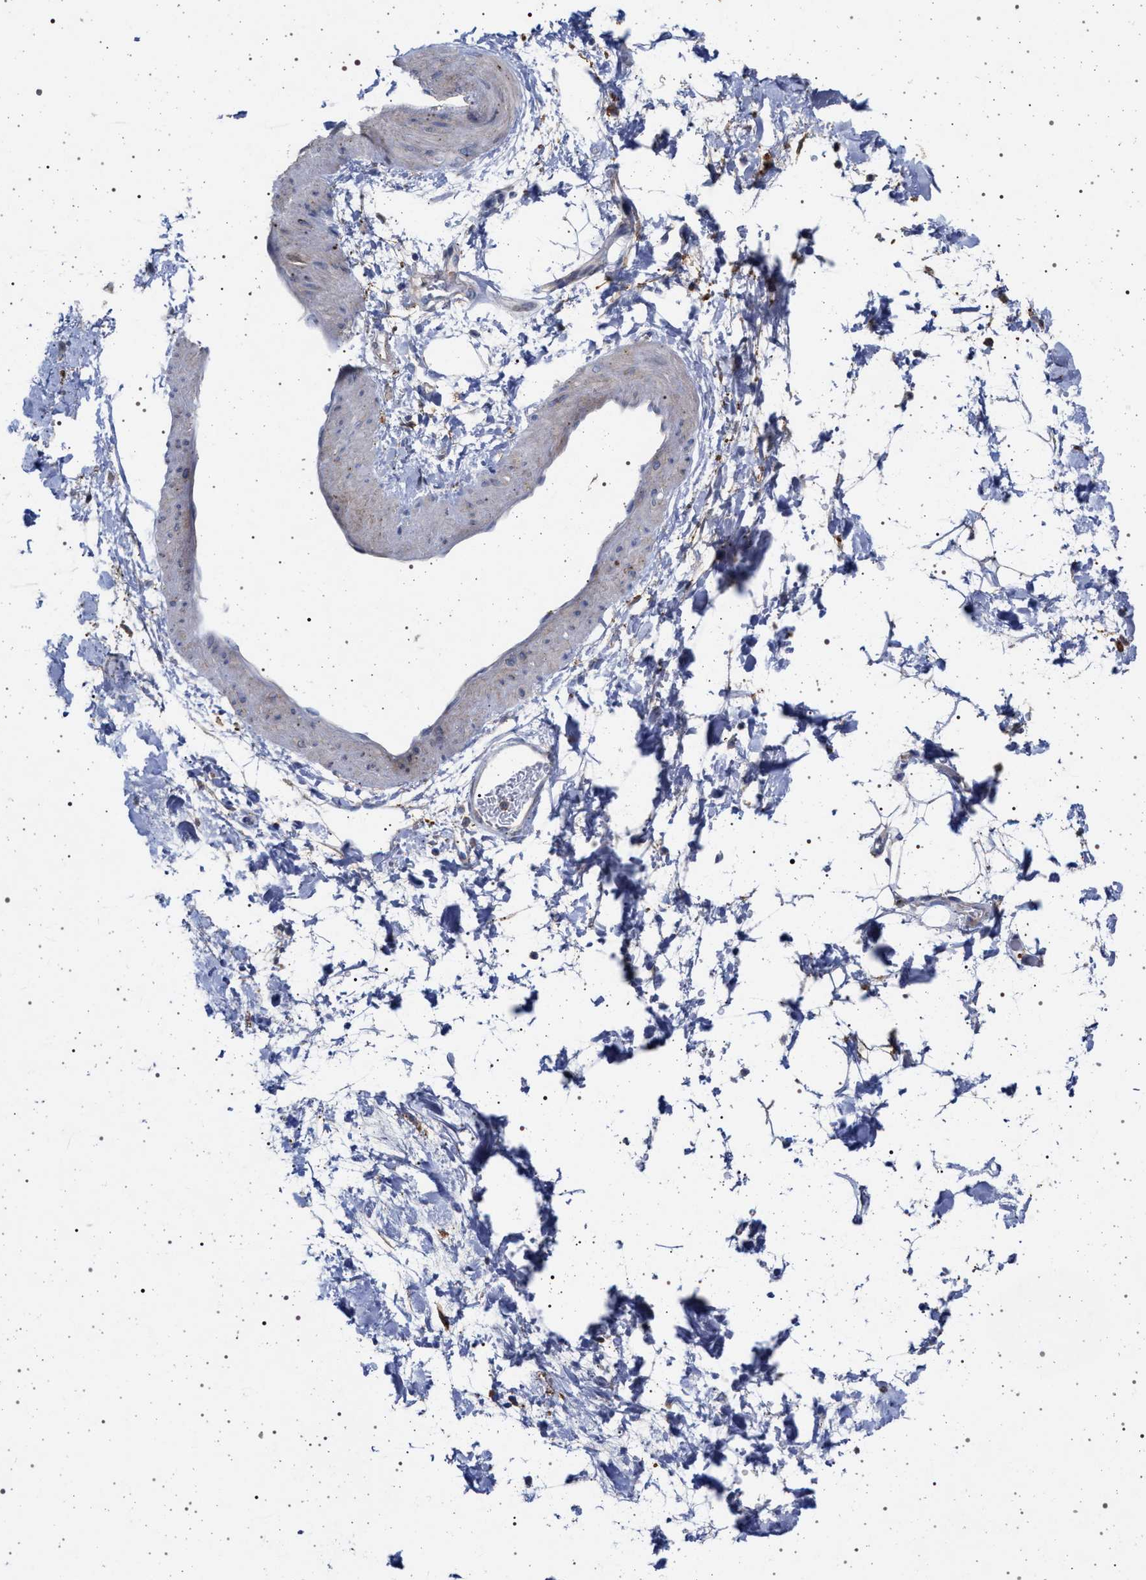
{"staining": {"intensity": "moderate", "quantity": ">75%", "location": "cytoplasmic/membranous"}, "tissue": "adipose tissue", "cell_type": "Adipocytes", "image_type": "normal", "snomed": [{"axis": "morphology", "description": "Normal tissue, NOS"}, {"axis": "topography", "description": "Soft tissue"}], "caption": "Adipocytes display medium levels of moderate cytoplasmic/membranous expression in about >75% of cells in normal human adipose tissue.", "gene": "PLG", "patient": {"sex": "male", "age": 72}}